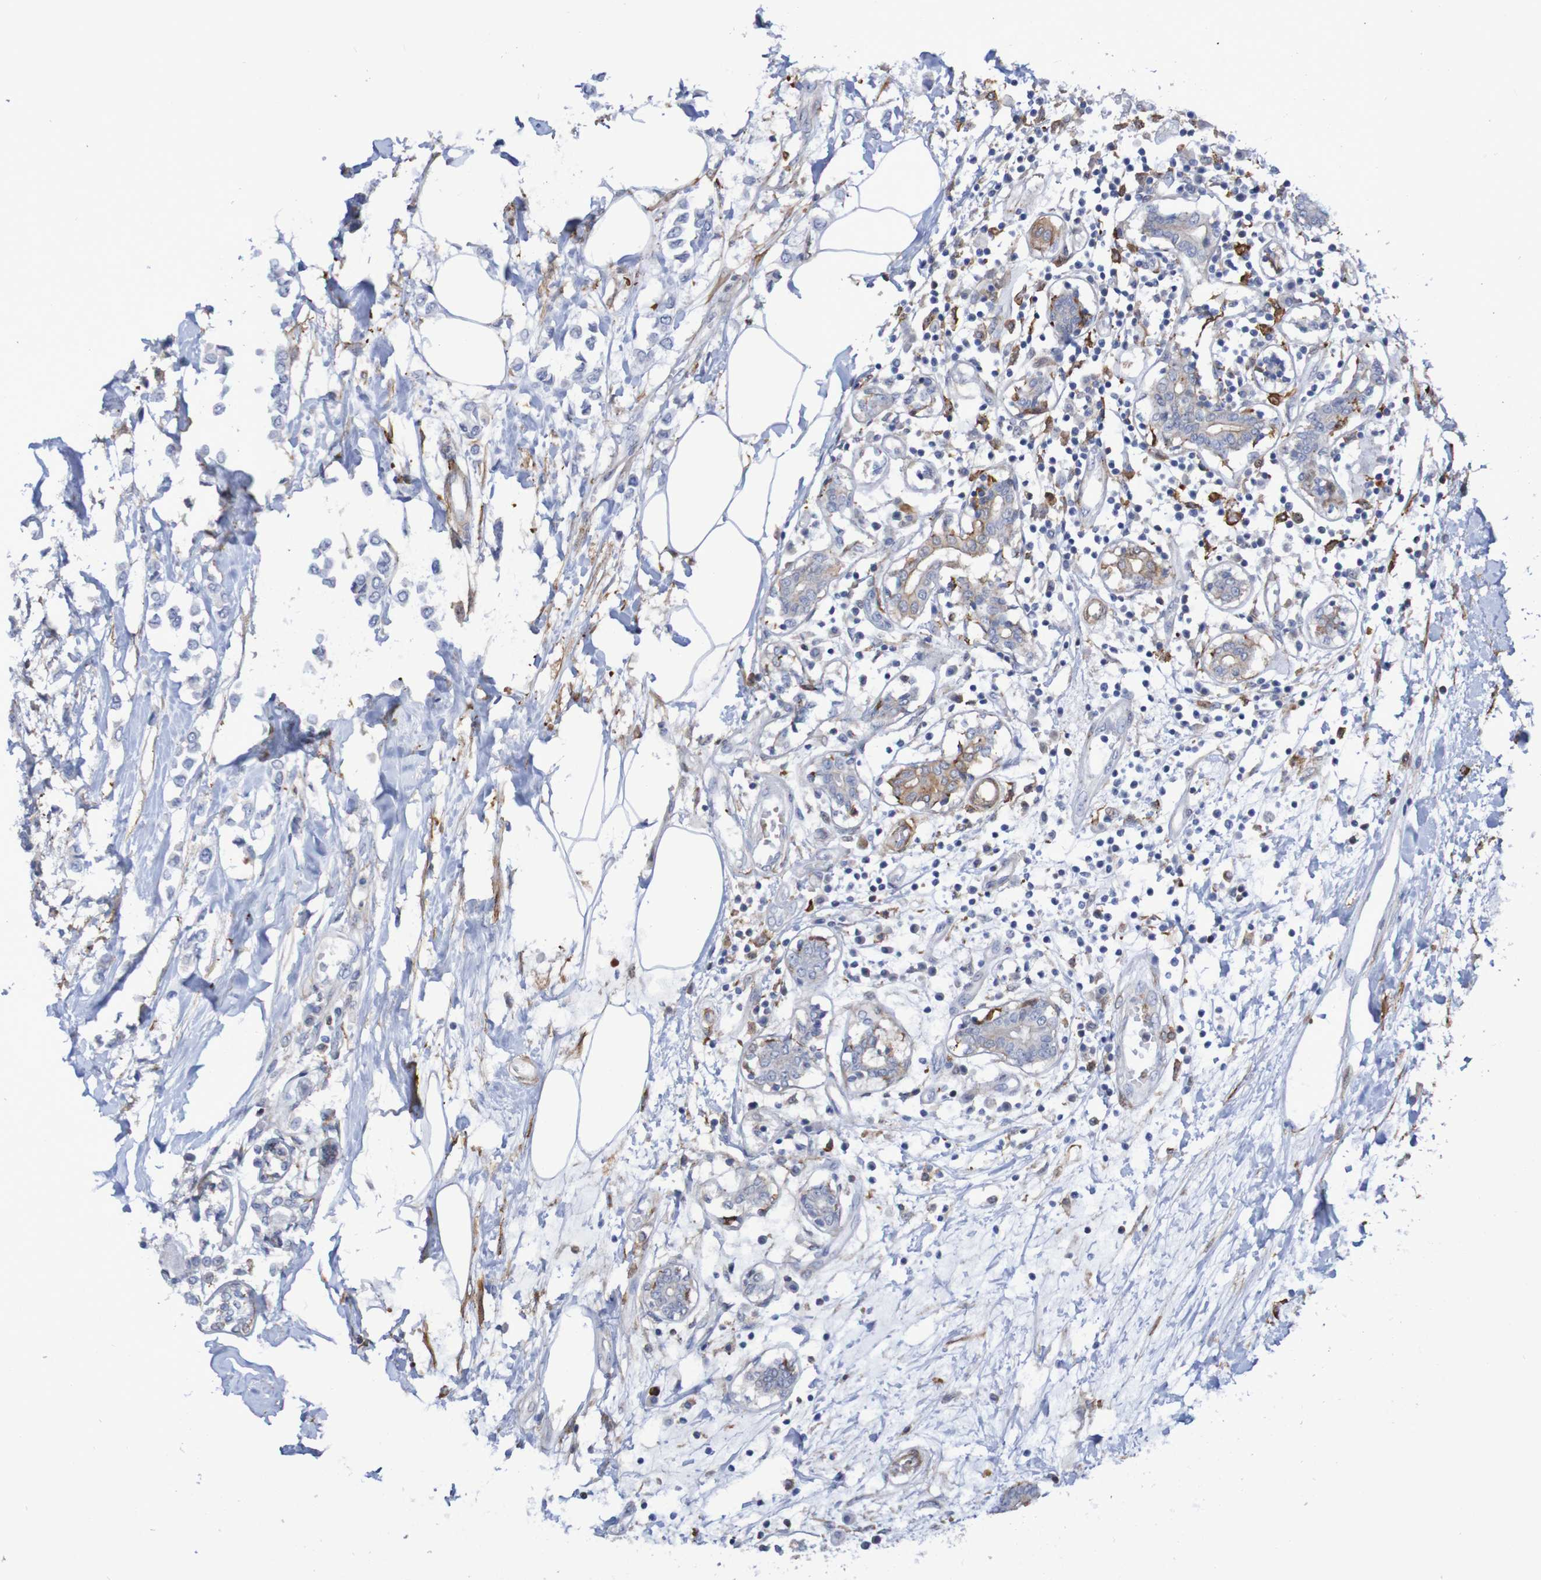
{"staining": {"intensity": "weak", "quantity": "25%-75%", "location": "cytoplasmic/membranous"}, "tissue": "breast cancer", "cell_type": "Tumor cells", "image_type": "cancer", "snomed": [{"axis": "morphology", "description": "Lobular carcinoma"}, {"axis": "topography", "description": "Breast"}], "caption": "Immunohistochemistry (IHC) histopathology image of human breast lobular carcinoma stained for a protein (brown), which reveals low levels of weak cytoplasmic/membranous staining in about 25%-75% of tumor cells.", "gene": "SCRG1", "patient": {"sex": "female", "age": 51}}